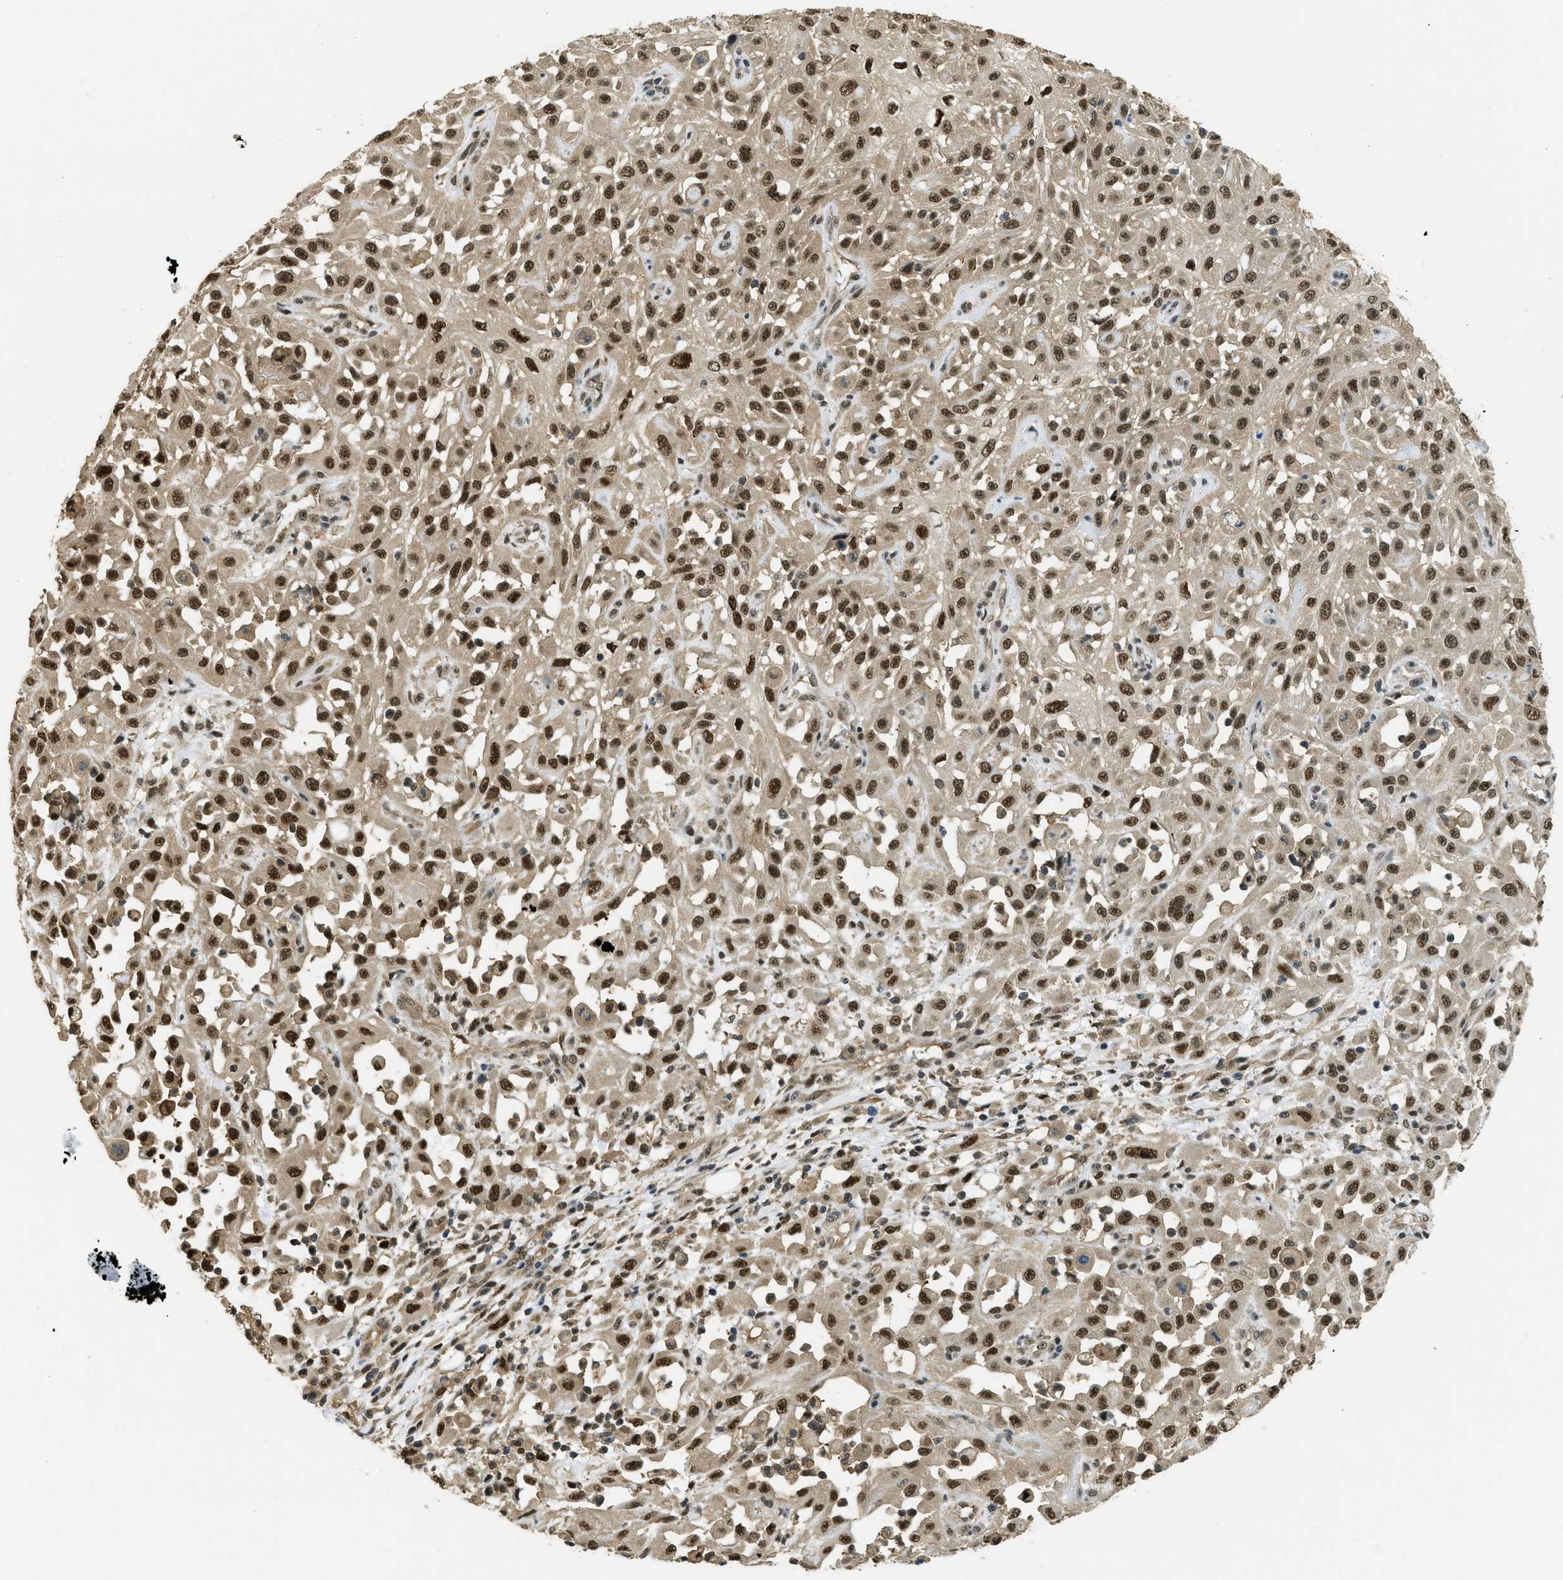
{"staining": {"intensity": "strong", "quantity": ">75%", "location": "nuclear"}, "tissue": "skin cancer", "cell_type": "Tumor cells", "image_type": "cancer", "snomed": [{"axis": "morphology", "description": "Squamous cell carcinoma, NOS"}, {"axis": "morphology", "description": "Squamous cell carcinoma, metastatic, NOS"}, {"axis": "topography", "description": "Skin"}, {"axis": "topography", "description": "Lymph node"}], "caption": "High-magnification brightfield microscopy of skin squamous cell carcinoma stained with DAB (brown) and counterstained with hematoxylin (blue). tumor cells exhibit strong nuclear expression is present in approximately>75% of cells.", "gene": "PSMC5", "patient": {"sex": "male", "age": 75}}